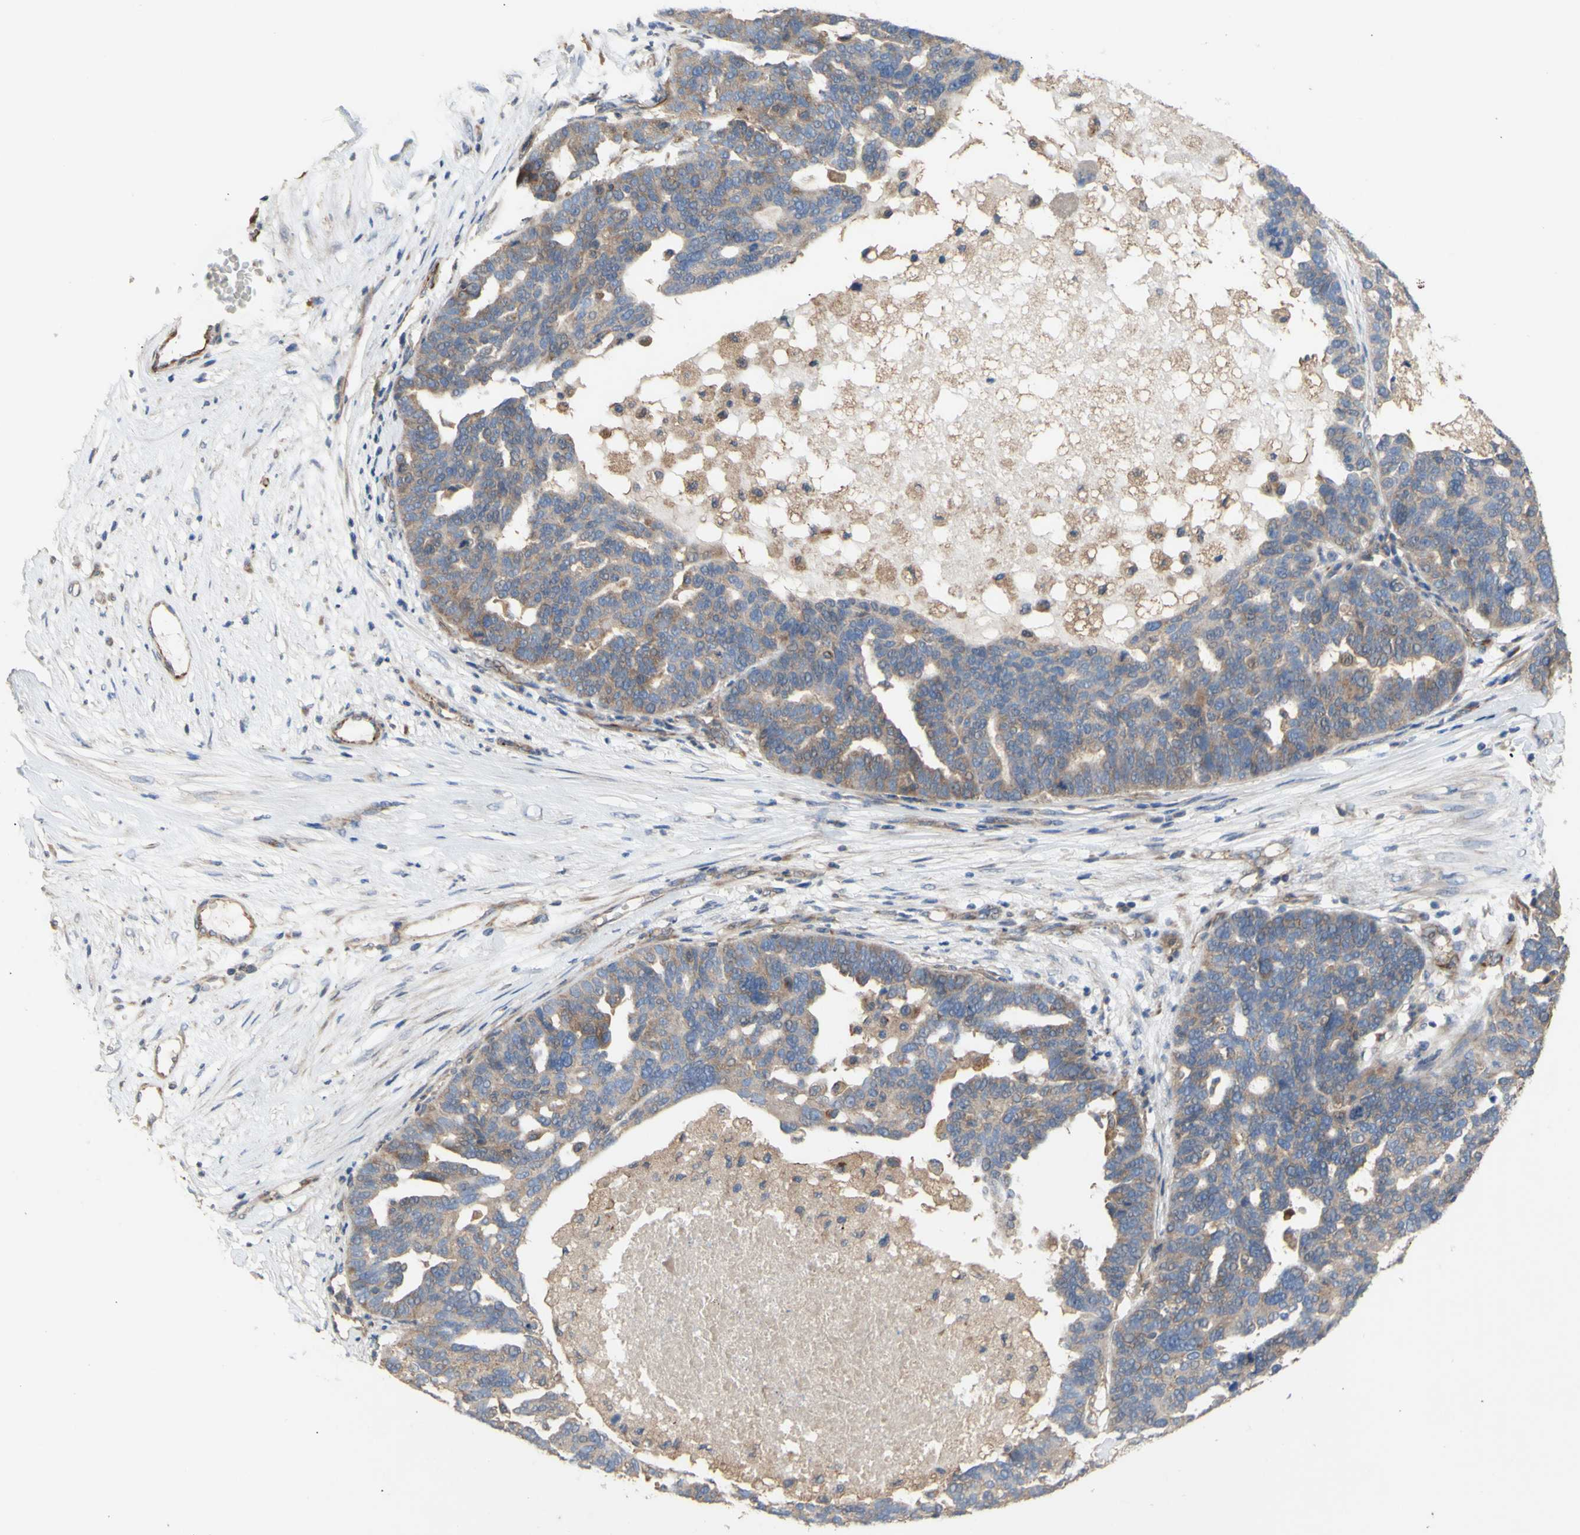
{"staining": {"intensity": "moderate", "quantity": ">75%", "location": "cytoplasmic/membranous"}, "tissue": "ovarian cancer", "cell_type": "Tumor cells", "image_type": "cancer", "snomed": [{"axis": "morphology", "description": "Cystadenocarcinoma, serous, NOS"}, {"axis": "topography", "description": "Ovary"}], "caption": "Immunohistochemistry (IHC) photomicrograph of ovarian cancer (serous cystadenocarcinoma) stained for a protein (brown), which shows medium levels of moderate cytoplasmic/membranous staining in approximately >75% of tumor cells.", "gene": "EIF2S3", "patient": {"sex": "female", "age": 59}}